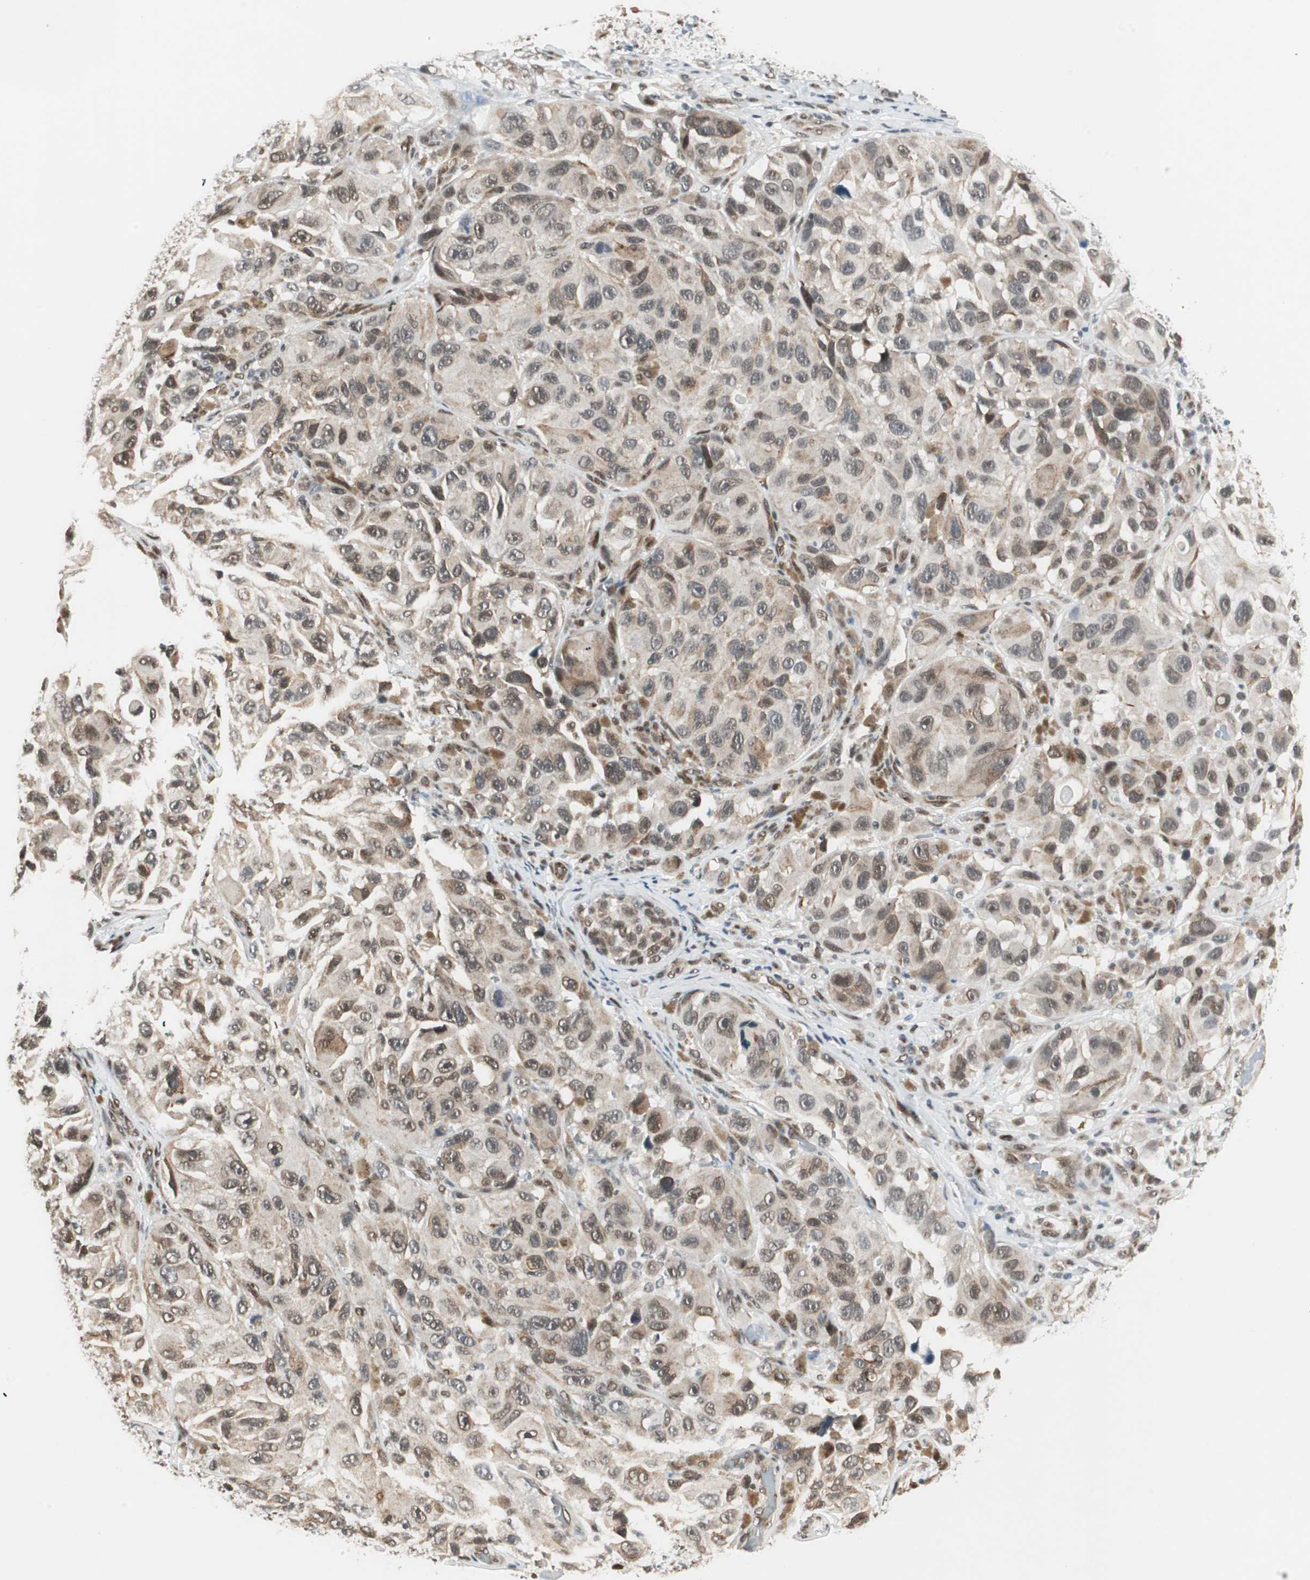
{"staining": {"intensity": "moderate", "quantity": ">75%", "location": "cytoplasmic/membranous,nuclear"}, "tissue": "melanoma", "cell_type": "Tumor cells", "image_type": "cancer", "snomed": [{"axis": "morphology", "description": "Malignant melanoma, NOS"}, {"axis": "topography", "description": "Skin"}], "caption": "The immunohistochemical stain shows moderate cytoplasmic/membranous and nuclear staining in tumor cells of malignant melanoma tissue.", "gene": "ZBTB17", "patient": {"sex": "female", "age": 73}}